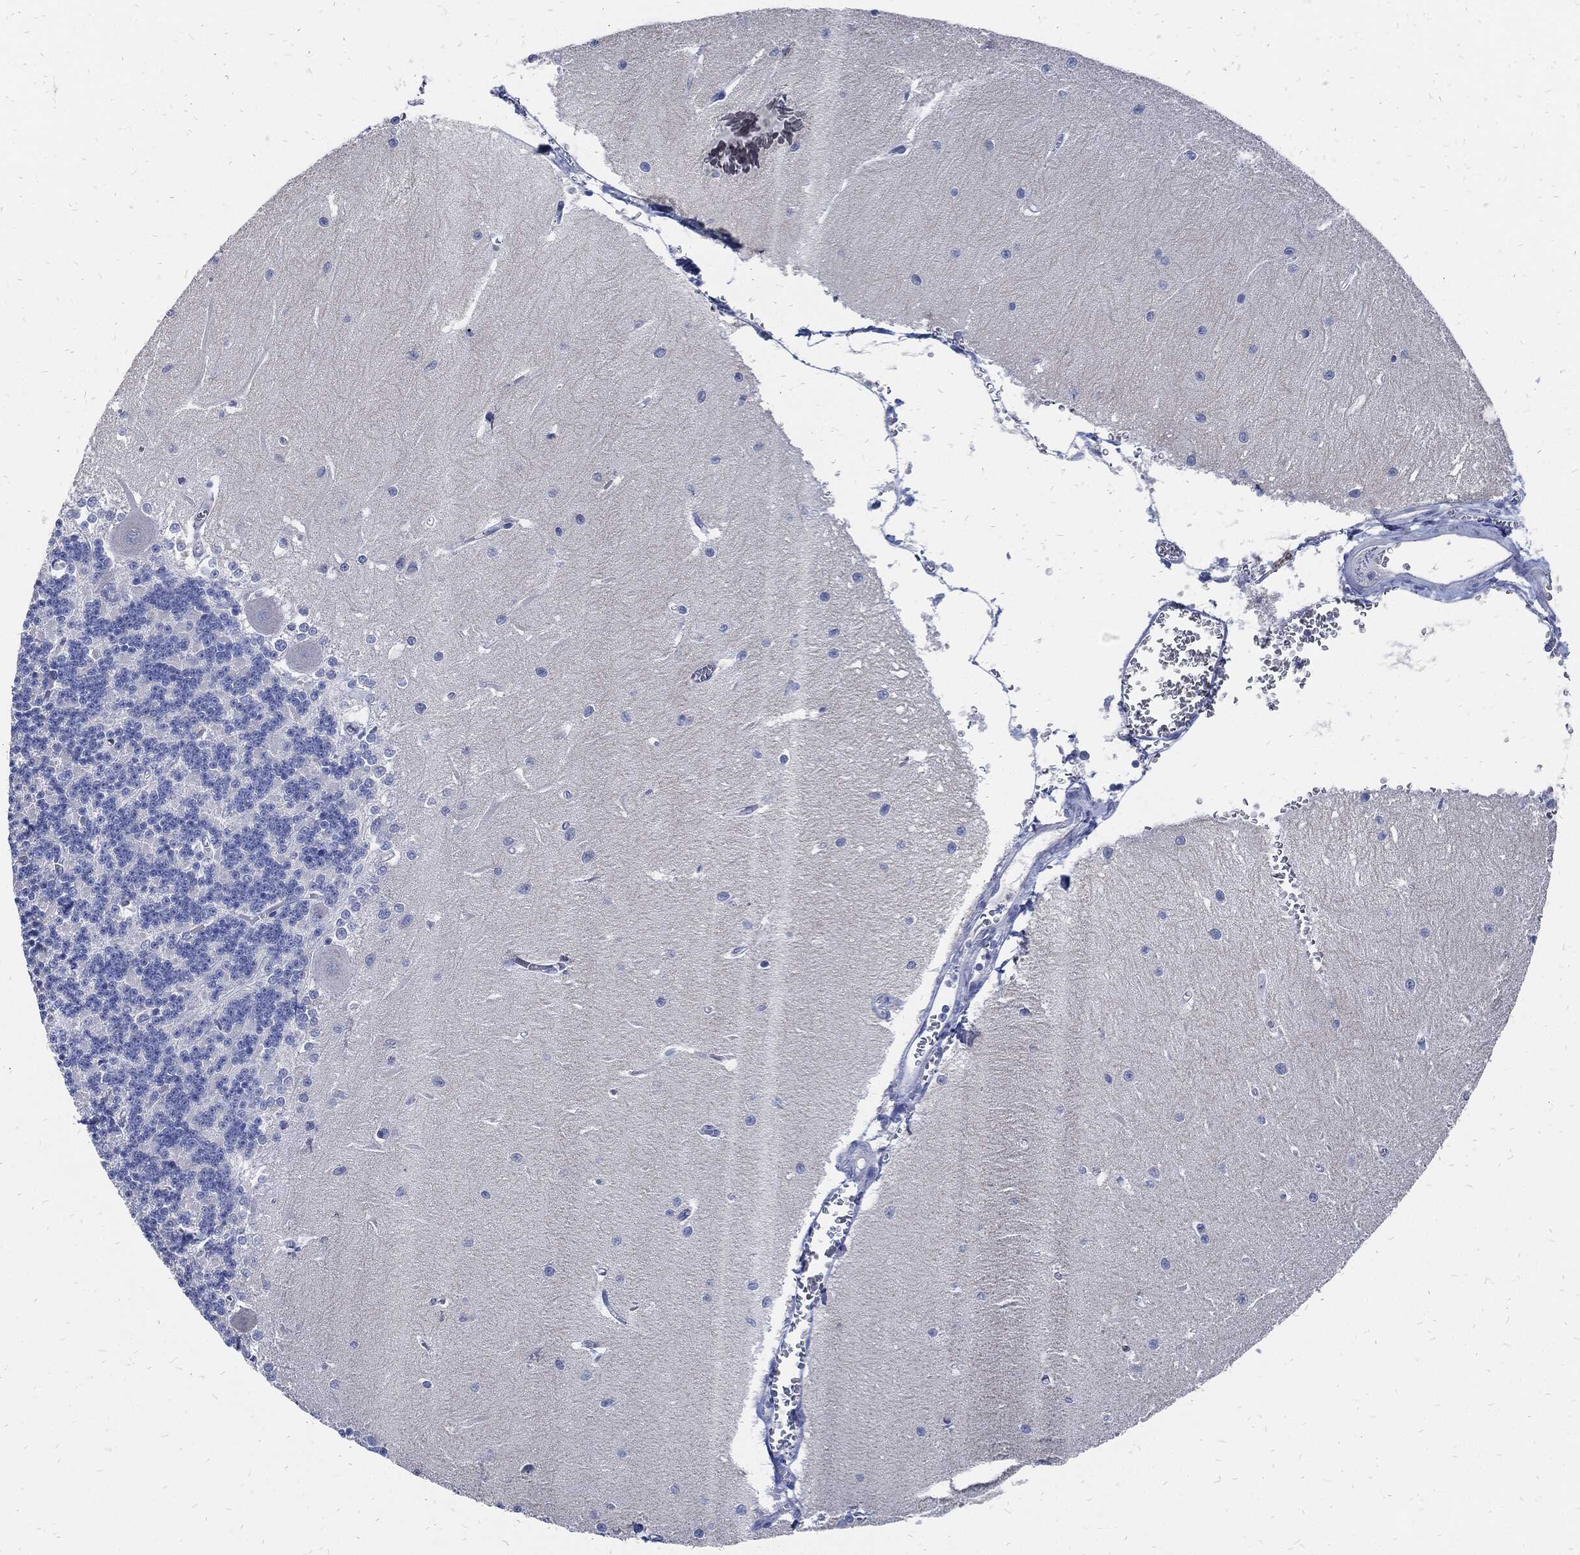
{"staining": {"intensity": "negative", "quantity": "none", "location": "none"}, "tissue": "cerebellum", "cell_type": "Cells in granular layer", "image_type": "normal", "snomed": [{"axis": "morphology", "description": "Normal tissue, NOS"}, {"axis": "topography", "description": "Cerebellum"}], "caption": "This is an immunohistochemistry (IHC) image of benign human cerebellum. There is no staining in cells in granular layer.", "gene": "FABP4", "patient": {"sex": "male", "age": 37}}